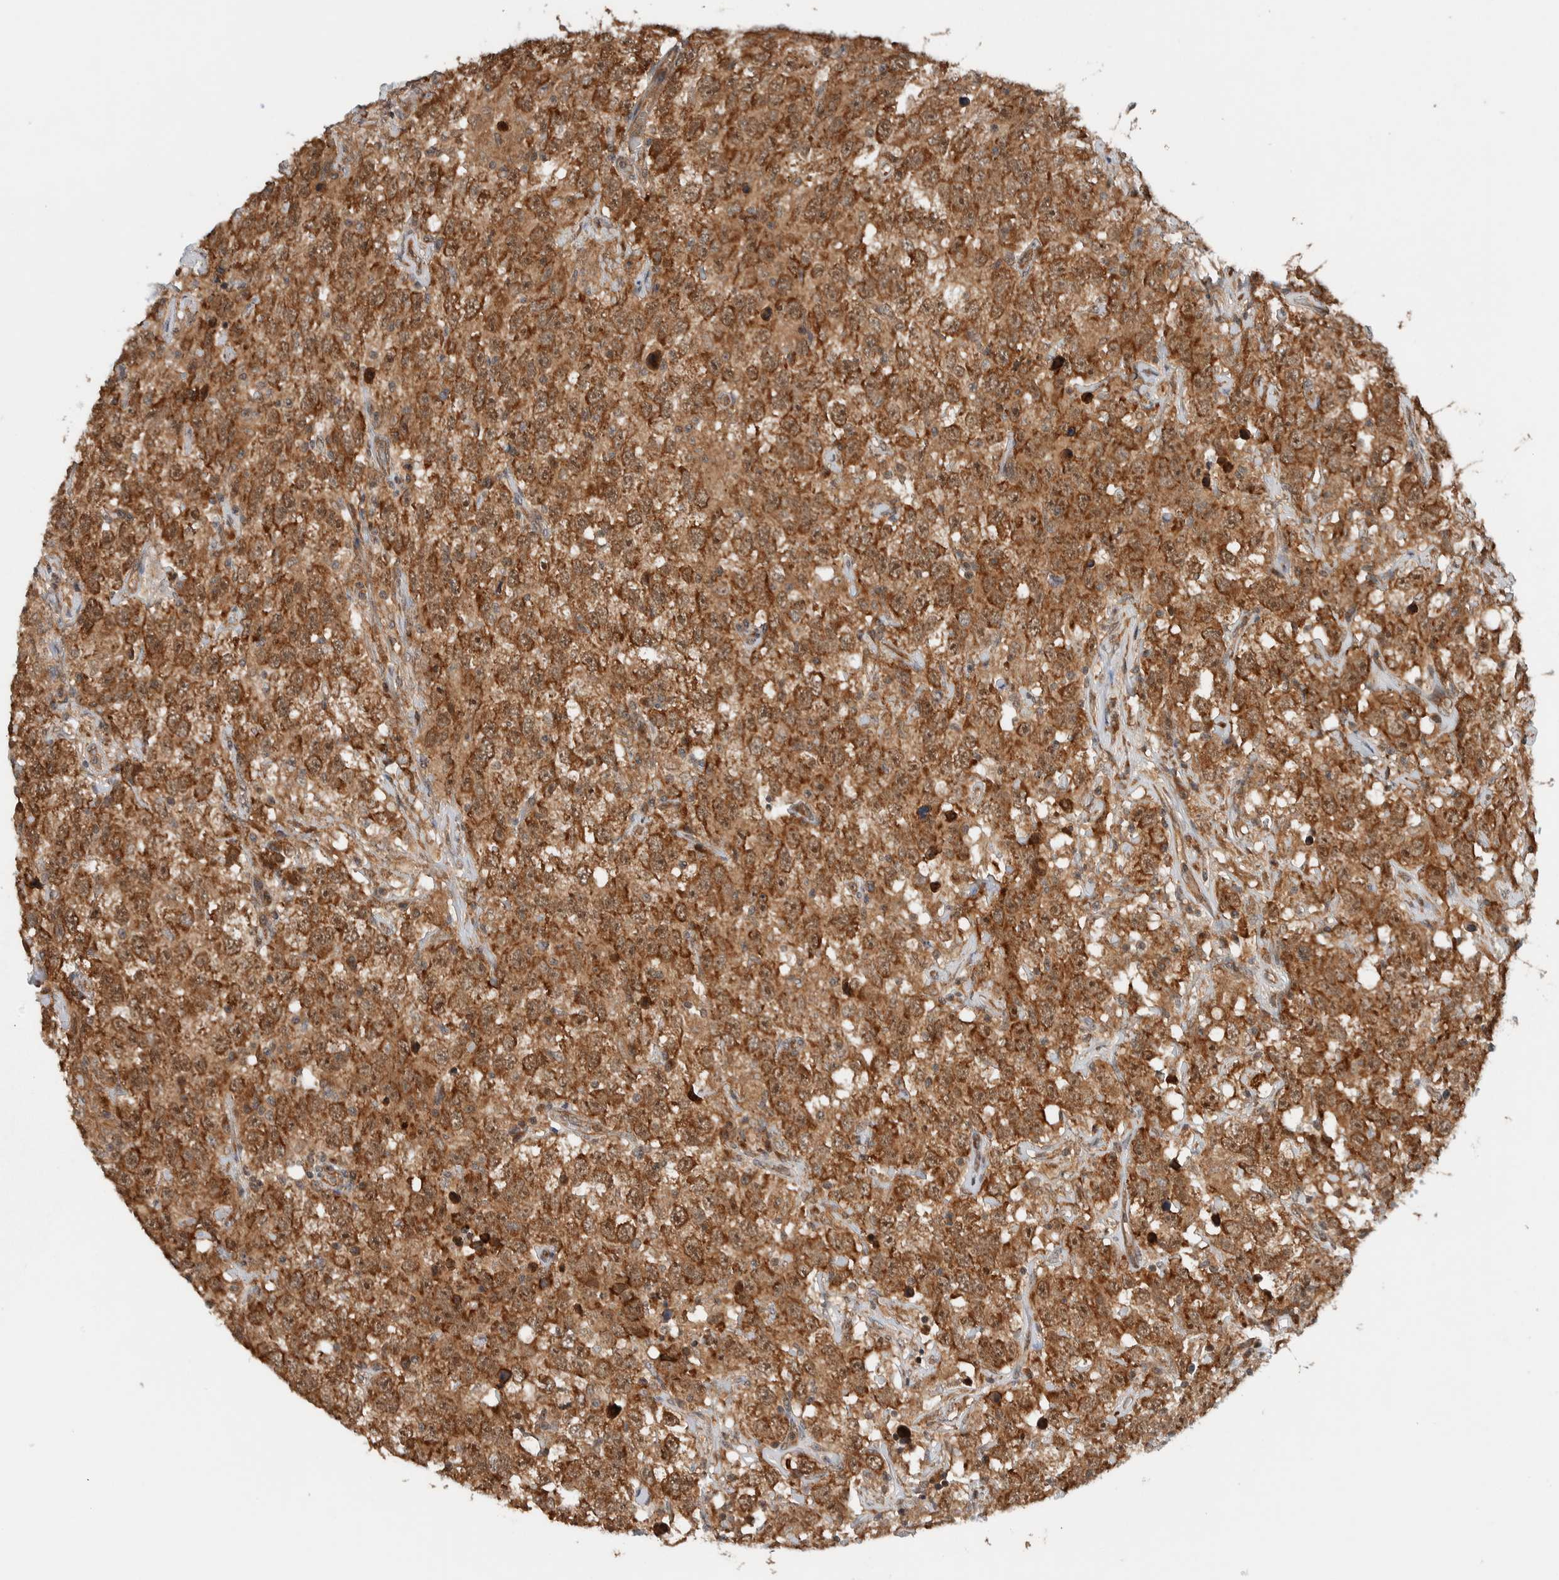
{"staining": {"intensity": "moderate", "quantity": ">75%", "location": "cytoplasmic/membranous"}, "tissue": "testis cancer", "cell_type": "Tumor cells", "image_type": "cancer", "snomed": [{"axis": "morphology", "description": "Seminoma, NOS"}, {"axis": "topography", "description": "Testis"}], "caption": "This is a micrograph of immunohistochemistry staining of seminoma (testis), which shows moderate positivity in the cytoplasmic/membranous of tumor cells.", "gene": "KLHL6", "patient": {"sex": "male", "age": 41}}